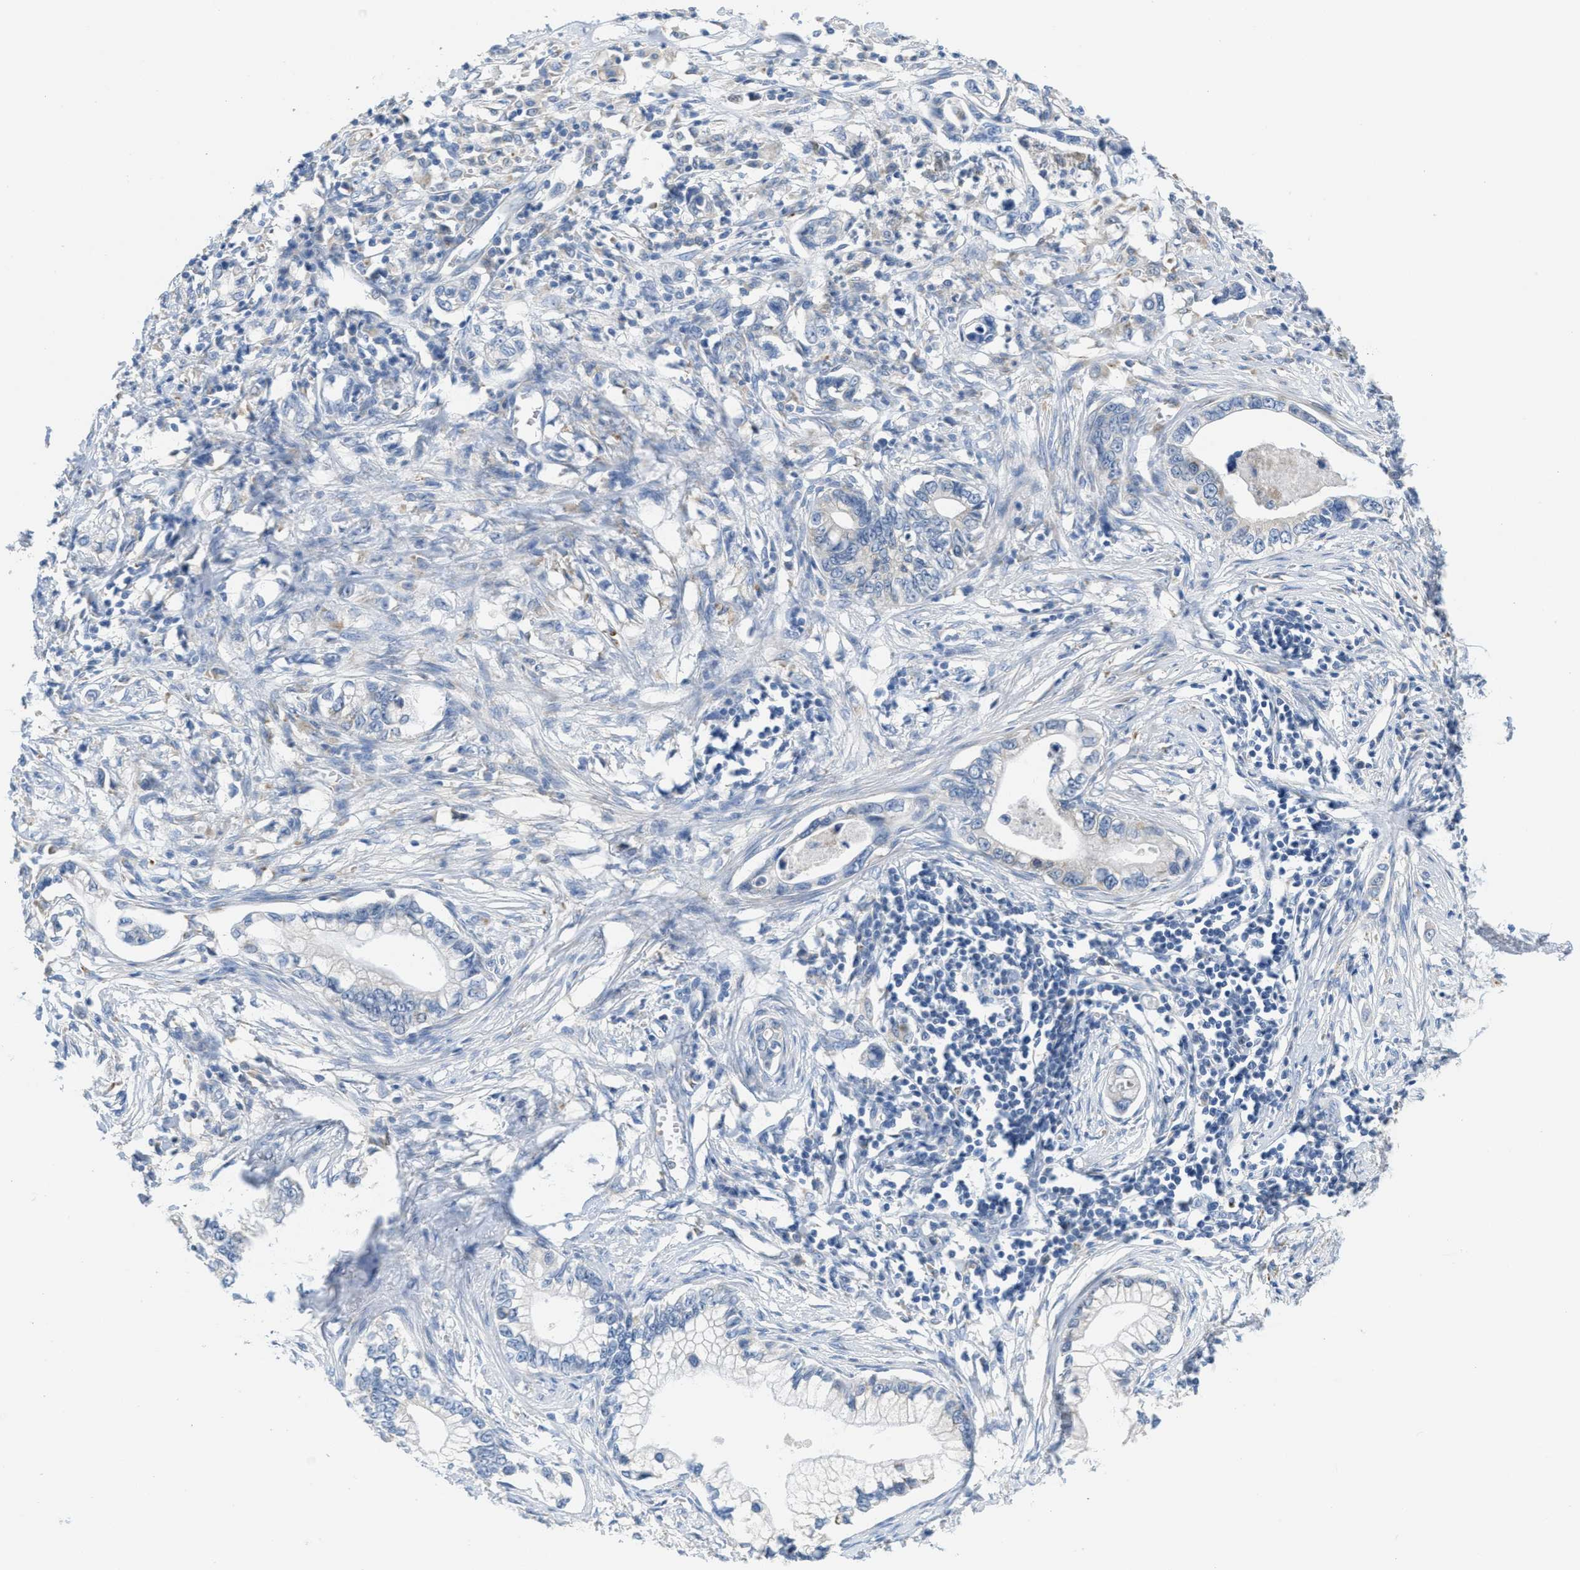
{"staining": {"intensity": "negative", "quantity": "none", "location": "none"}, "tissue": "pancreatic cancer", "cell_type": "Tumor cells", "image_type": "cancer", "snomed": [{"axis": "morphology", "description": "Adenocarcinoma, NOS"}, {"axis": "topography", "description": "Pancreas"}], "caption": "Immunohistochemistry (IHC) histopathology image of human pancreatic adenocarcinoma stained for a protein (brown), which exhibits no expression in tumor cells. Brightfield microscopy of immunohistochemistry stained with DAB (brown) and hematoxylin (blue), captured at high magnification.", "gene": "PTDSS1", "patient": {"sex": "male", "age": 56}}